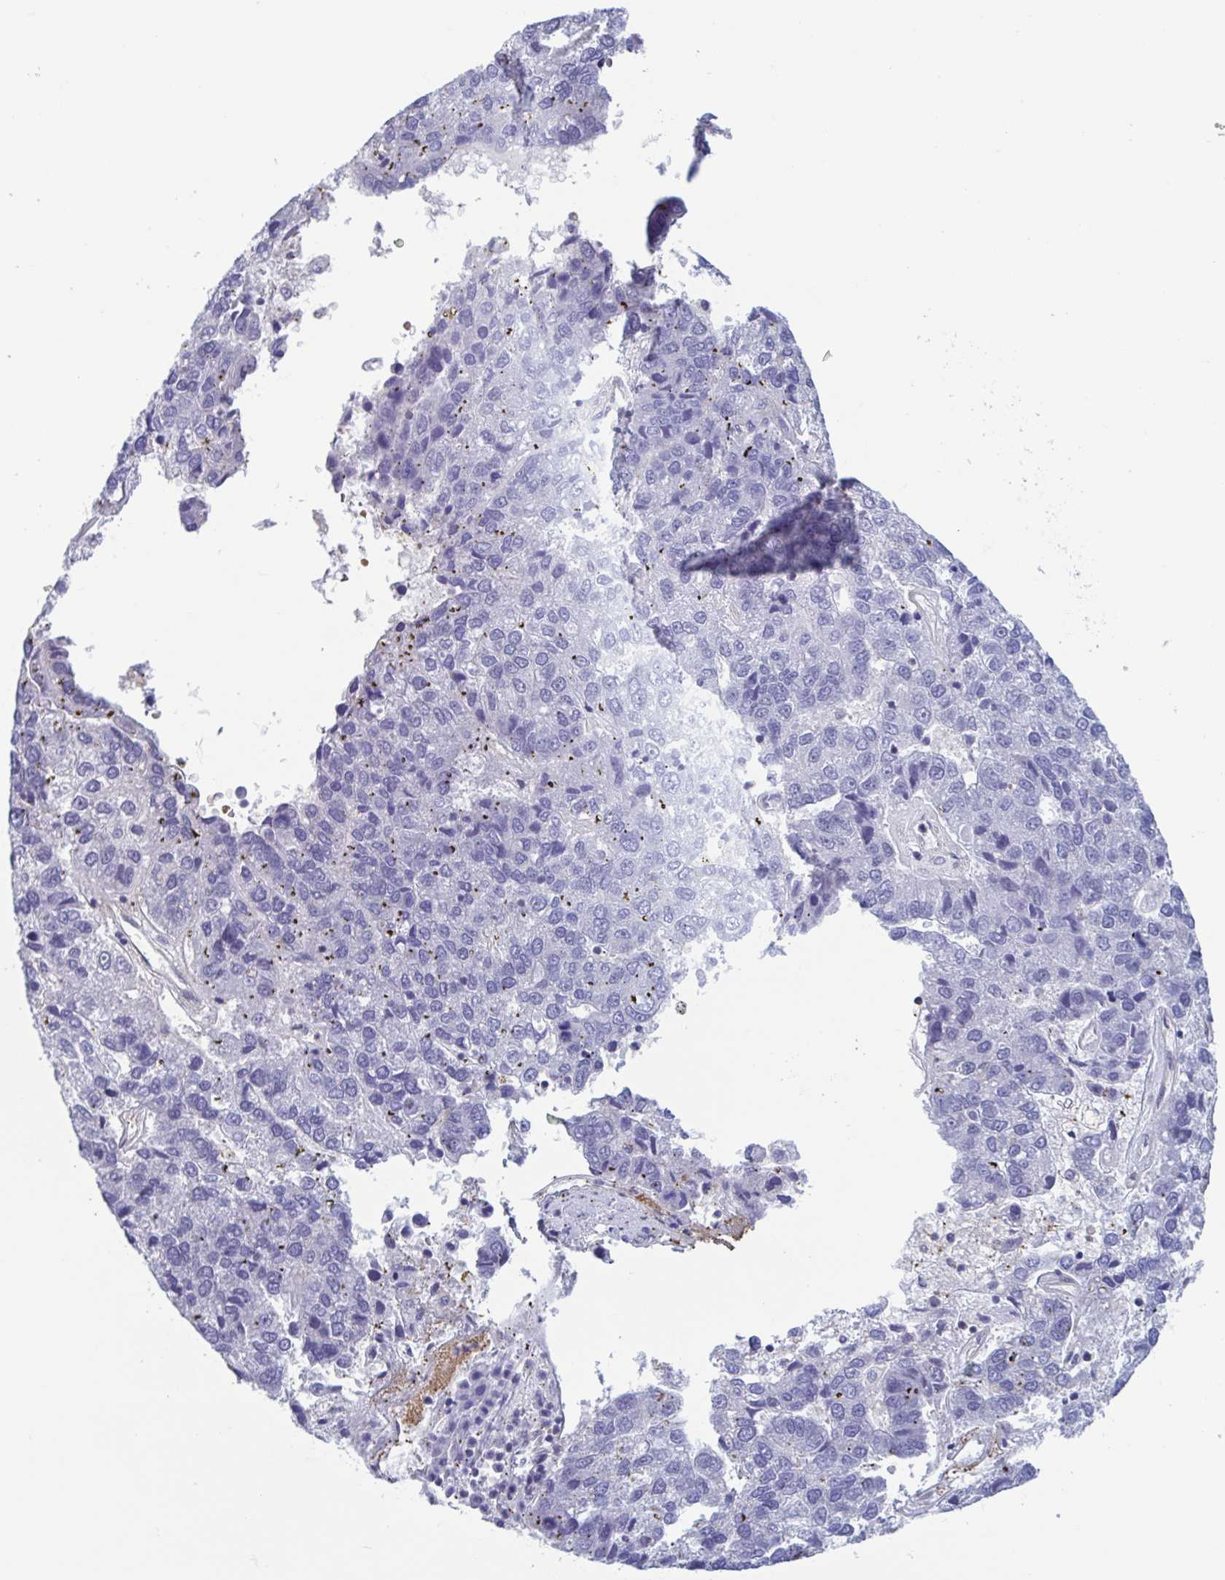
{"staining": {"intensity": "negative", "quantity": "none", "location": "none"}, "tissue": "pancreatic cancer", "cell_type": "Tumor cells", "image_type": "cancer", "snomed": [{"axis": "morphology", "description": "Adenocarcinoma, NOS"}, {"axis": "topography", "description": "Pancreas"}], "caption": "Immunohistochemistry image of human pancreatic adenocarcinoma stained for a protein (brown), which demonstrates no expression in tumor cells.", "gene": "LRRC38", "patient": {"sex": "female", "age": 61}}